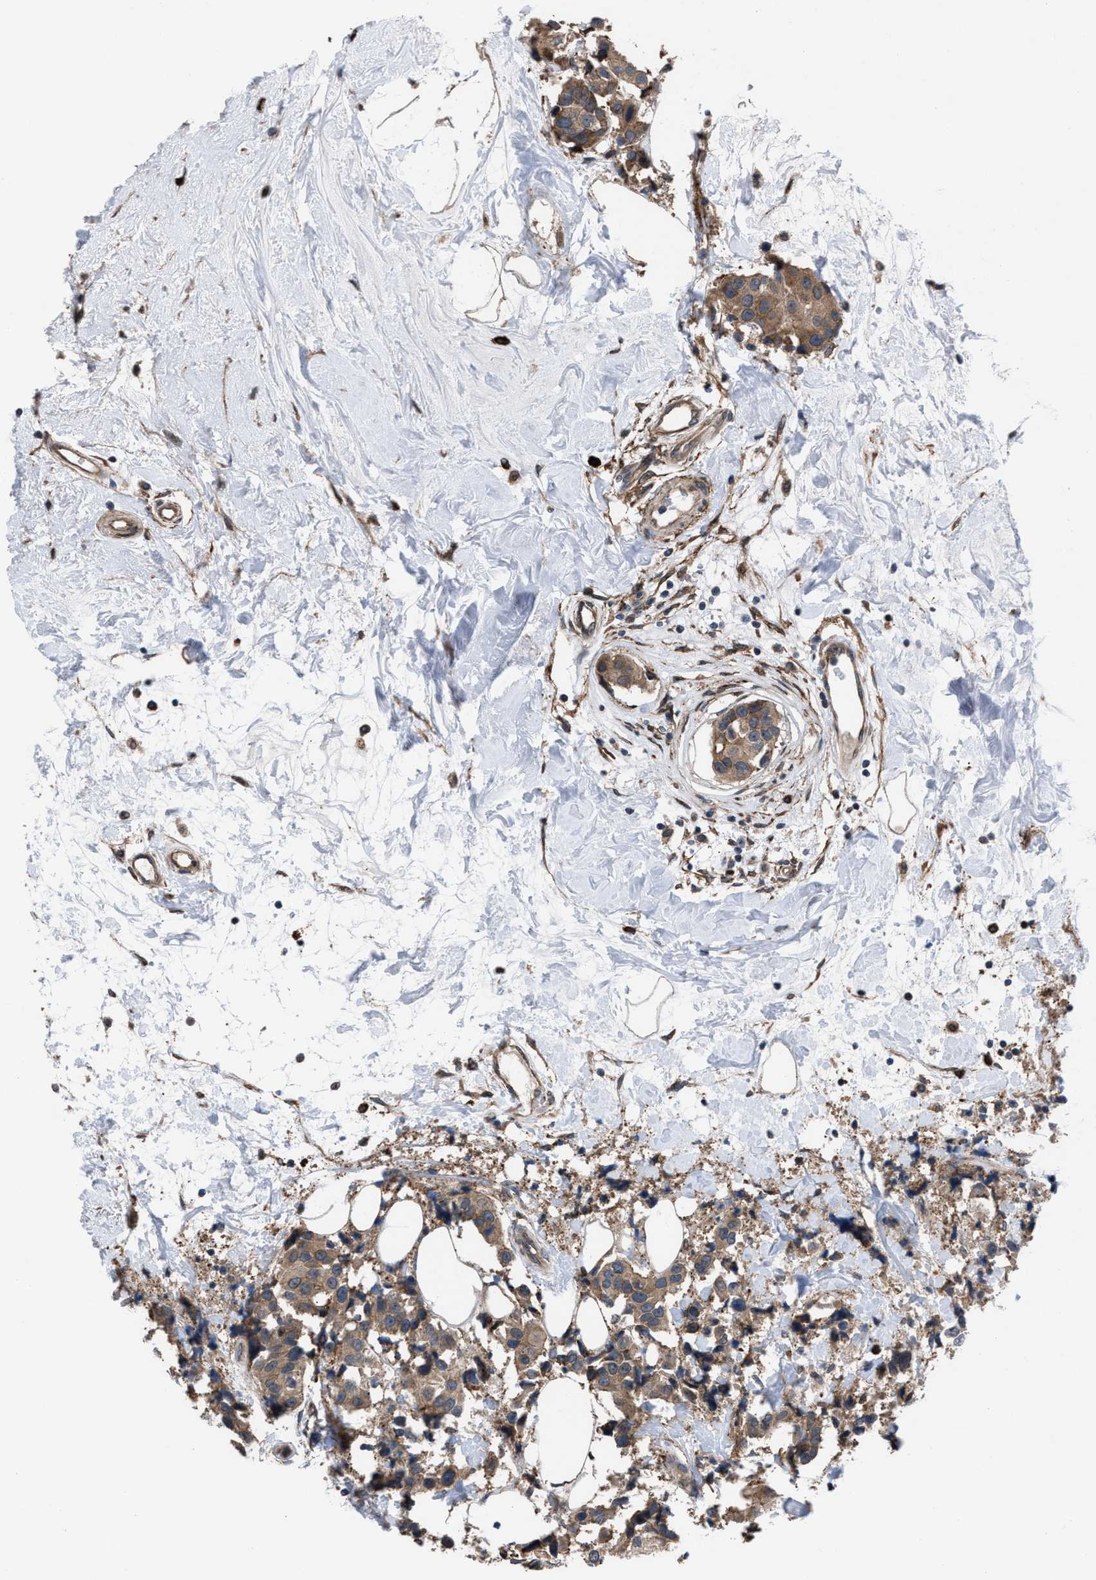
{"staining": {"intensity": "moderate", "quantity": ">75%", "location": "cytoplasmic/membranous"}, "tissue": "breast cancer", "cell_type": "Tumor cells", "image_type": "cancer", "snomed": [{"axis": "morphology", "description": "Normal tissue, NOS"}, {"axis": "morphology", "description": "Duct carcinoma"}, {"axis": "topography", "description": "Breast"}], "caption": "Immunohistochemistry micrograph of invasive ductal carcinoma (breast) stained for a protein (brown), which exhibits medium levels of moderate cytoplasmic/membranous staining in approximately >75% of tumor cells.", "gene": "TP53BP2", "patient": {"sex": "female", "age": 39}}